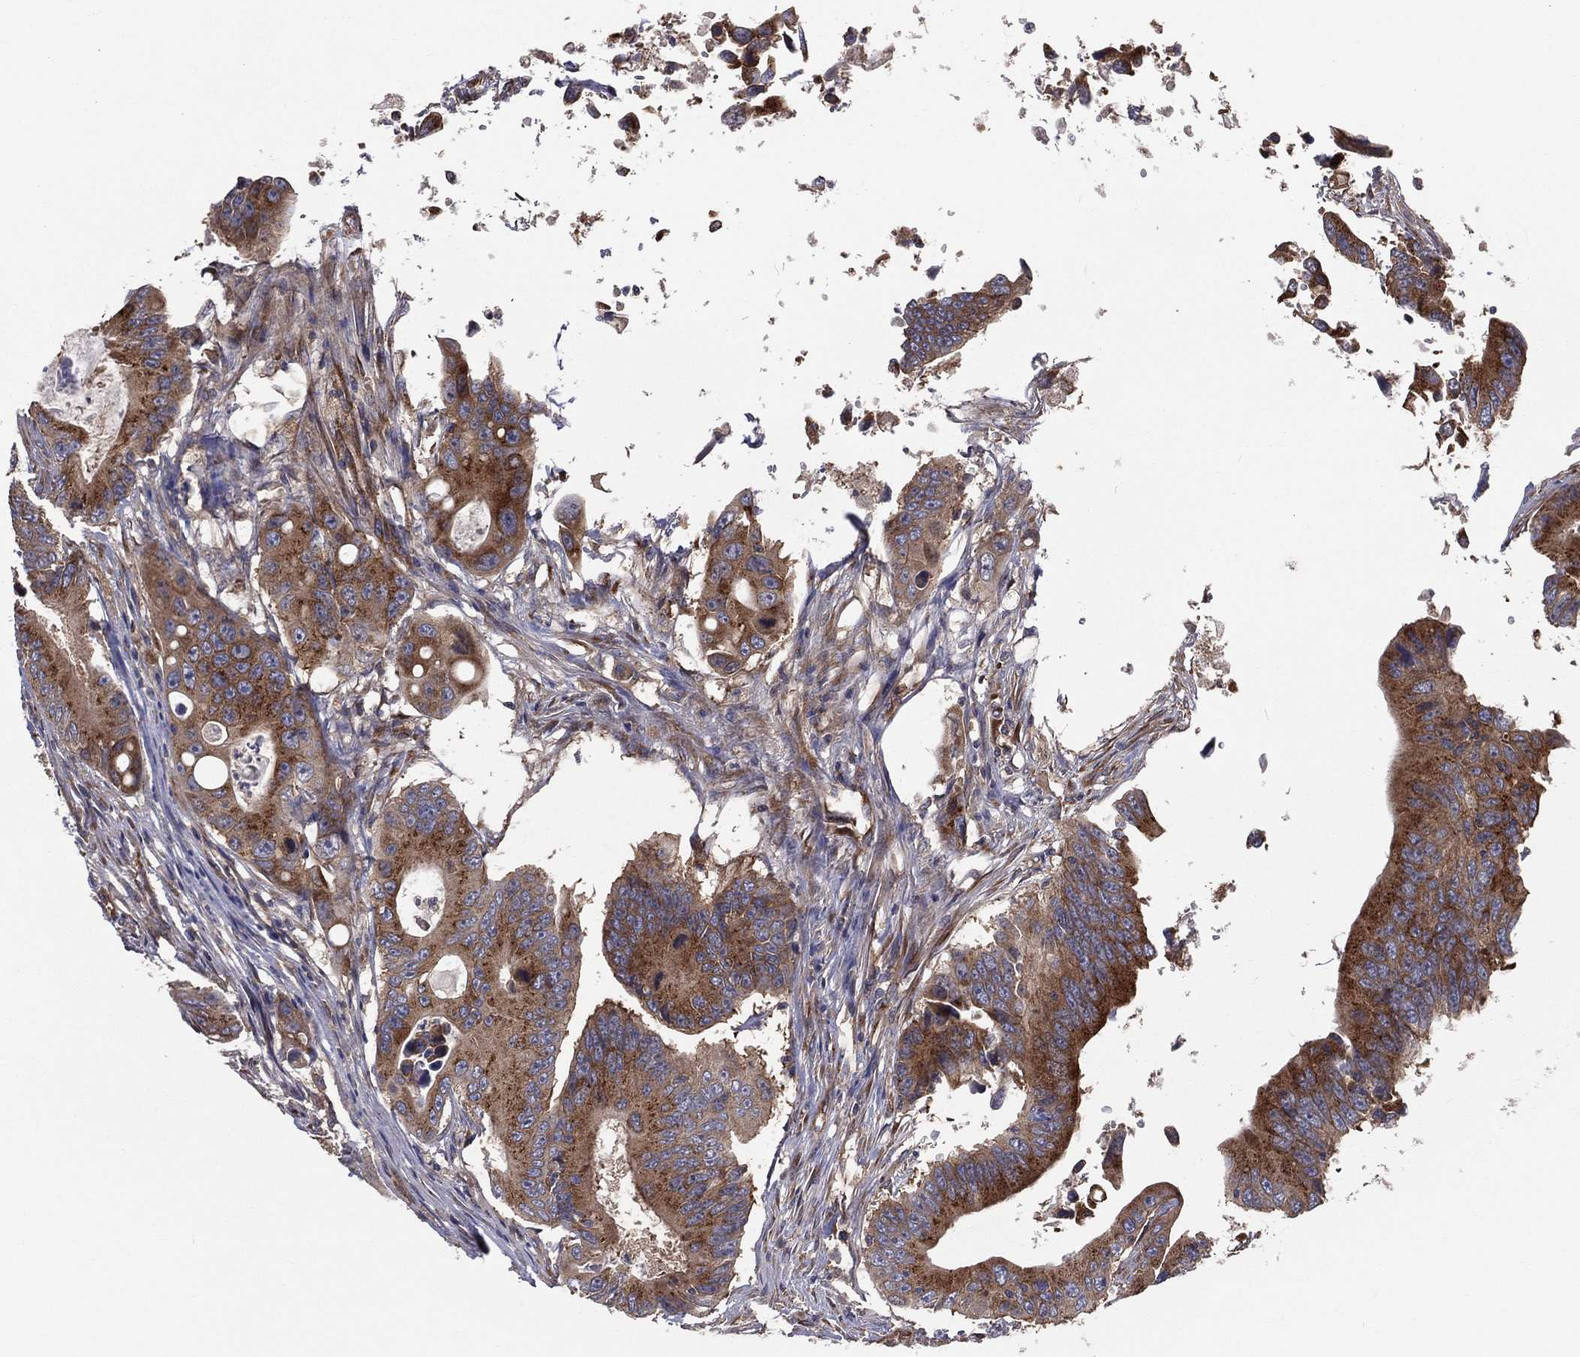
{"staining": {"intensity": "strong", "quantity": ">75%", "location": "cytoplasmic/membranous"}, "tissue": "colorectal cancer", "cell_type": "Tumor cells", "image_type": "cancer", "snomed": [{"axis": "morphology", "description": "Adenocarcinoma, NOS"}, {"axis": "topography", "description": "Colon"}], "caption": "Immunohistochemical staining of colorectal adenocarcinoma exhibits strong cytoplasmic/membranous protein expression in approximately >75% of tumor cells.", "gene": "EIF2B5", "patient": {"sex": "female", "age": 90}}